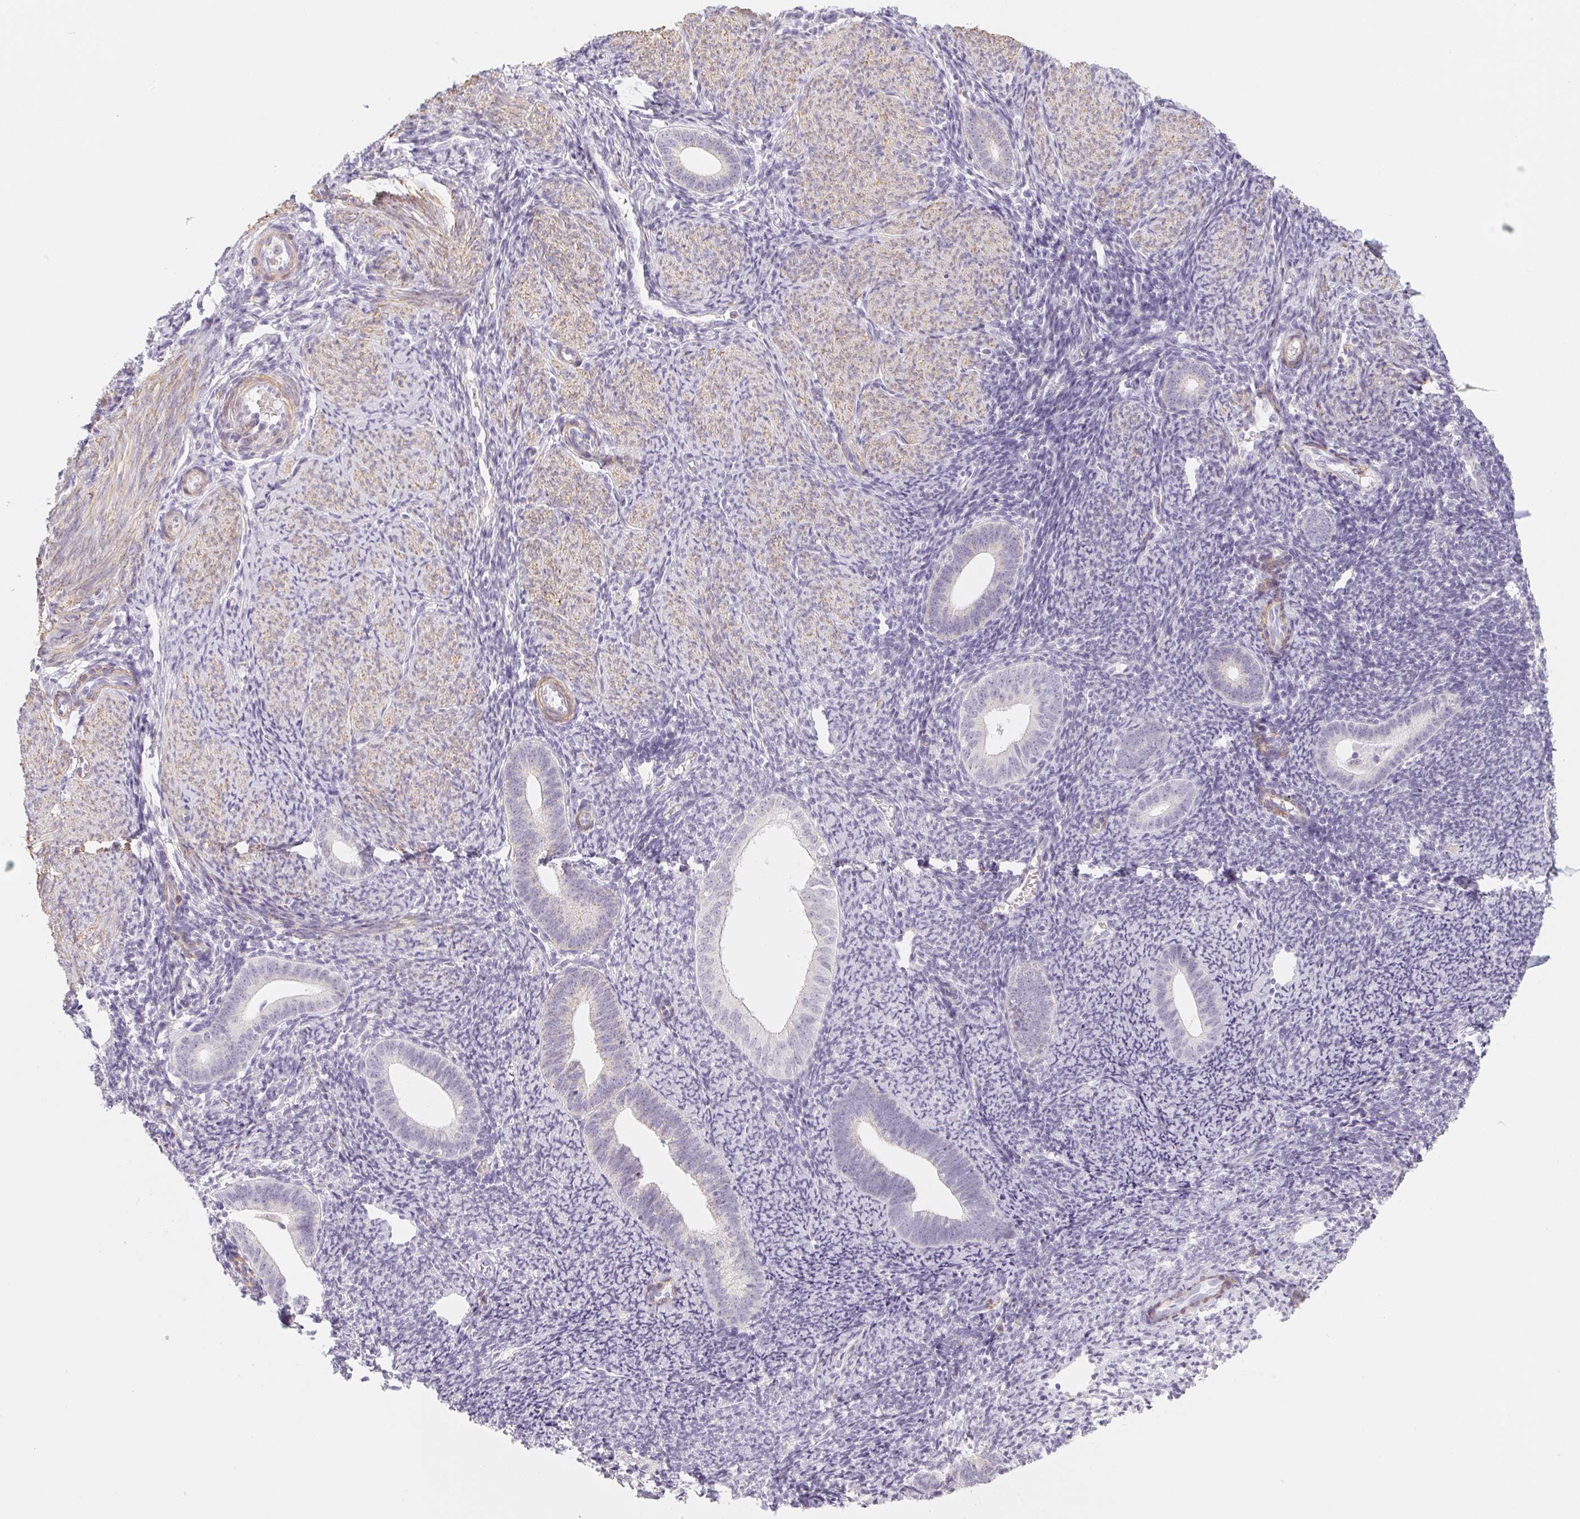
{"staining": {"intensity": "negative", "quantity": "none", "location": "none"}, "tissue": "endometrium", "cell_type": "Cells in endometrial stroma", "image_type": "normal", "snomed": [{"axis": "morphology", "description": "Normal tissue, NOS"}, {"axis": "topography", "description": "Endometrium"}], "caption": "Immunohistochemistry (IHC) of normal endometrium shows no positivity in cells in endometrial stroma.", "gene": "PRPH", "patient": {"sex": "female", "age": 39}}